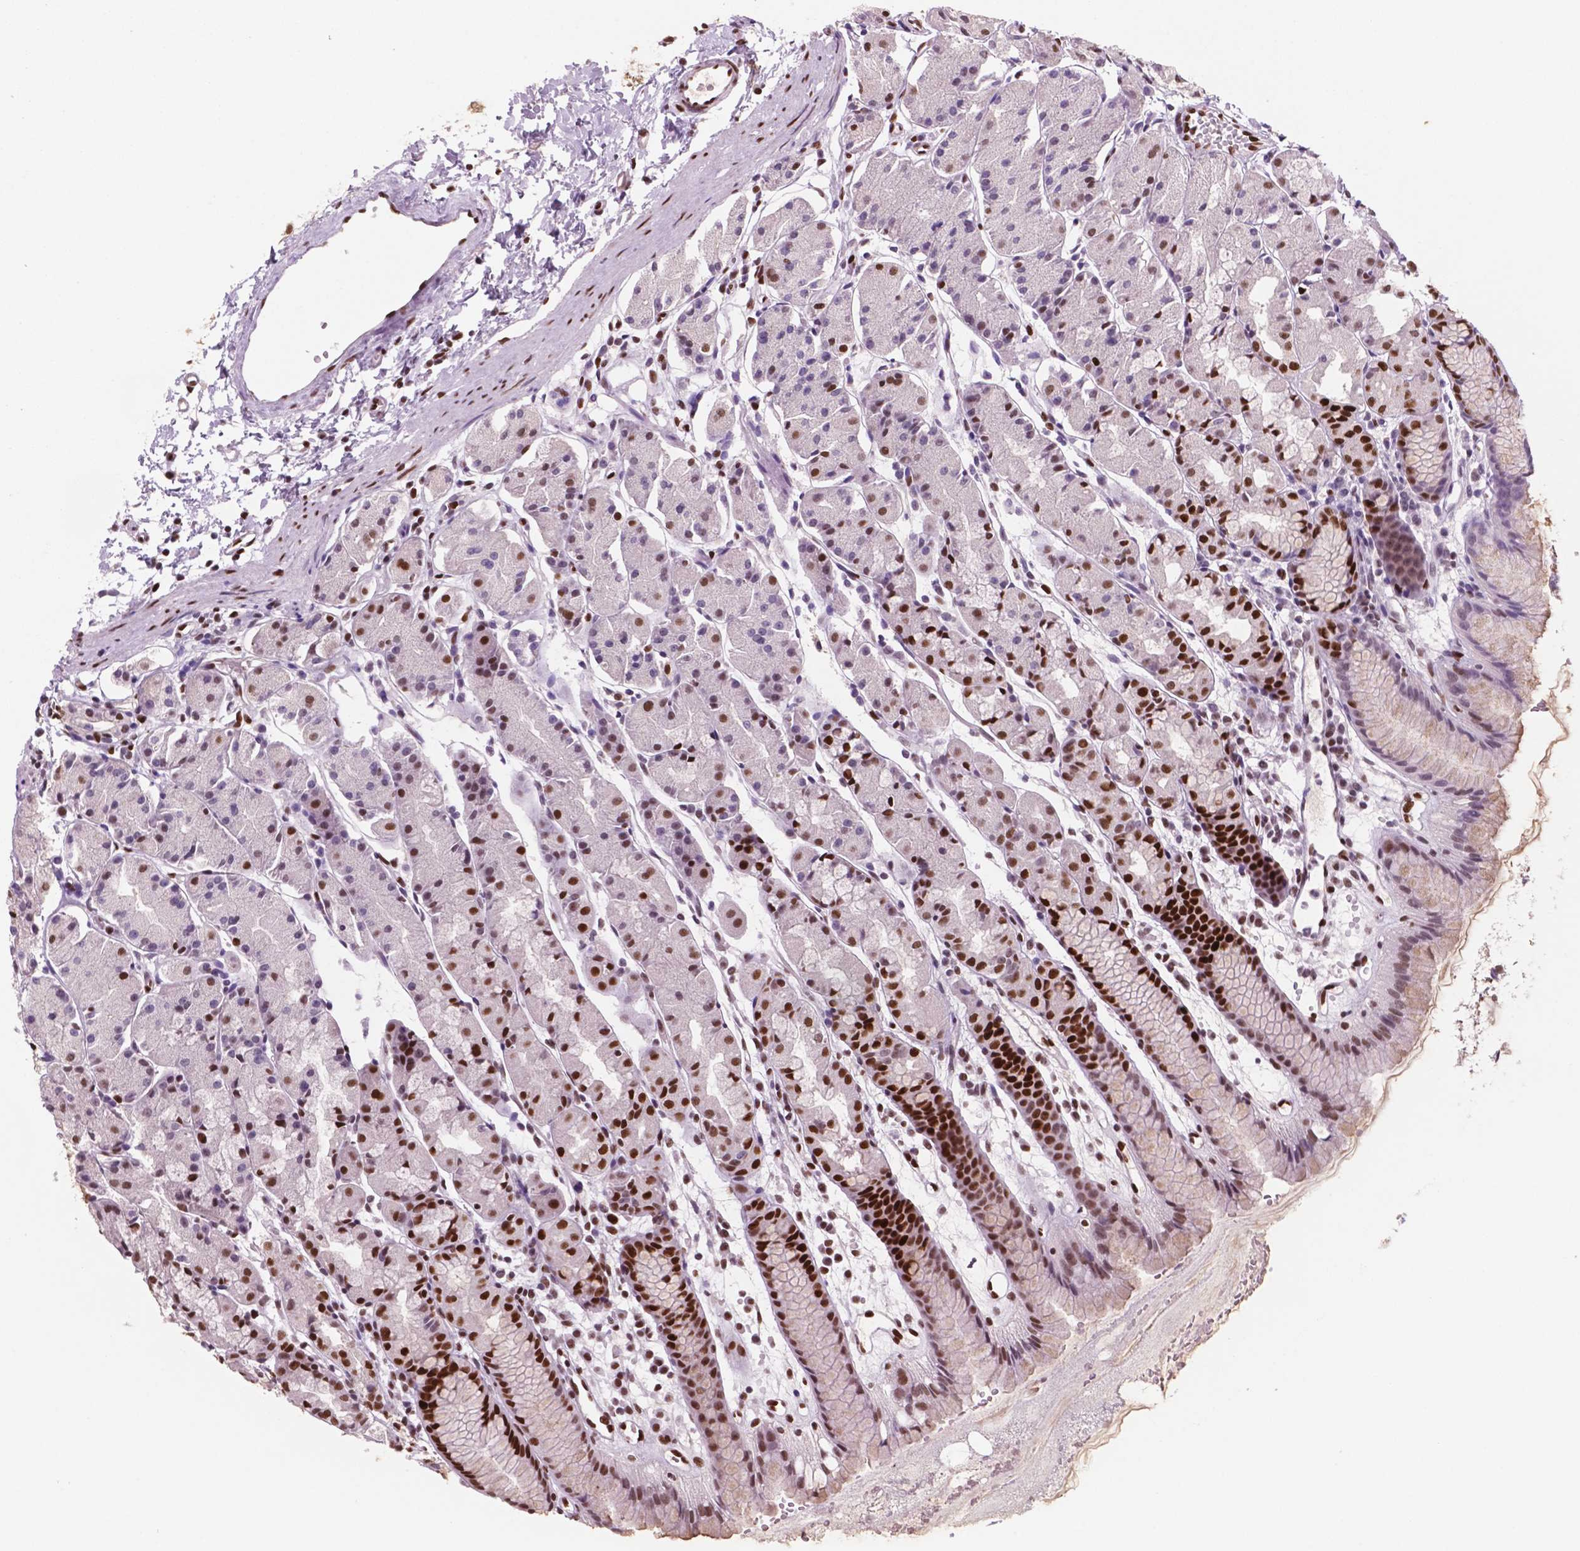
{"staining": {"intensity": "strong", "quantity": "25%-75%", "location": "nuclear"}, "tissue": "stomach", "cell_type": "Glandular cells", "image_type": "normal", "snomed": [{"axis": "morphology", "description": "Normal tissue, NOS"}, {"axis": "topography", "description": "Stomach, upper"}], "caption": "Stomach stained with DAB immunohistochemistry (IHC) reveals high levels of strong nuclear positivity in about 25%-75% of glandular cells.", "gene": "MSH6", "patient": {"sex": "male", "age": 47}}